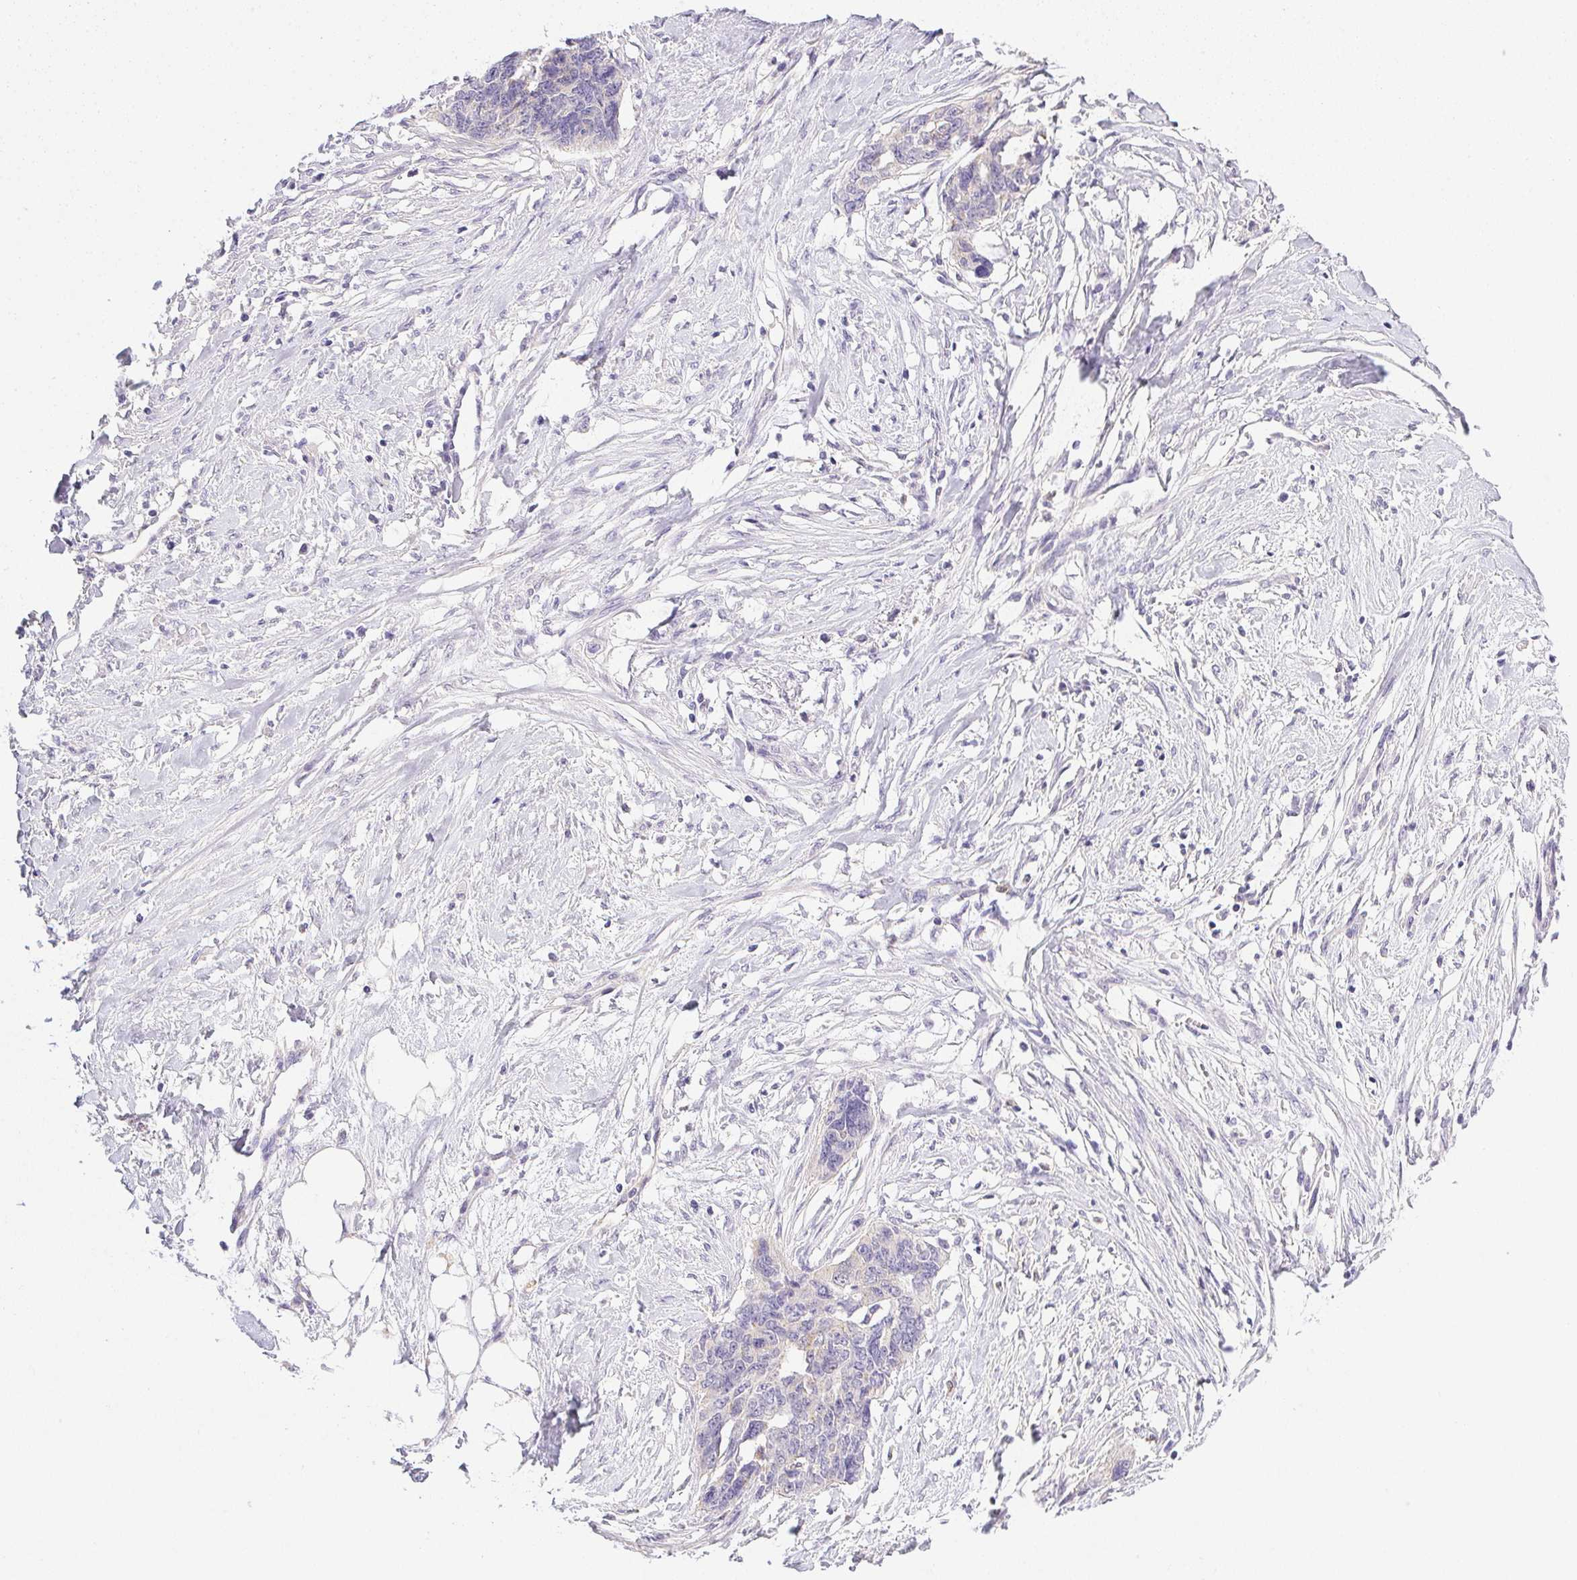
{"staining": {"intensity": "negative", "quantity": "none", "location": "none"}, "tissue": "ovarian cancer", "cell_type": "Tumor cells", "image_type": "cancer", "snomed": [{"axis": "morphology", "description": "Cystadenocarcinoma, serous, NOS"}, {"axis": "topography", "description": "Ovary"}], "caption": "DAB immunohistochemical staining of human ovarian serous cystadenocarcinoma exhibits no significant positivity in tumor cells.", "gene": "SLC17A7", "patient": {"sex": "female", "age": 69}}